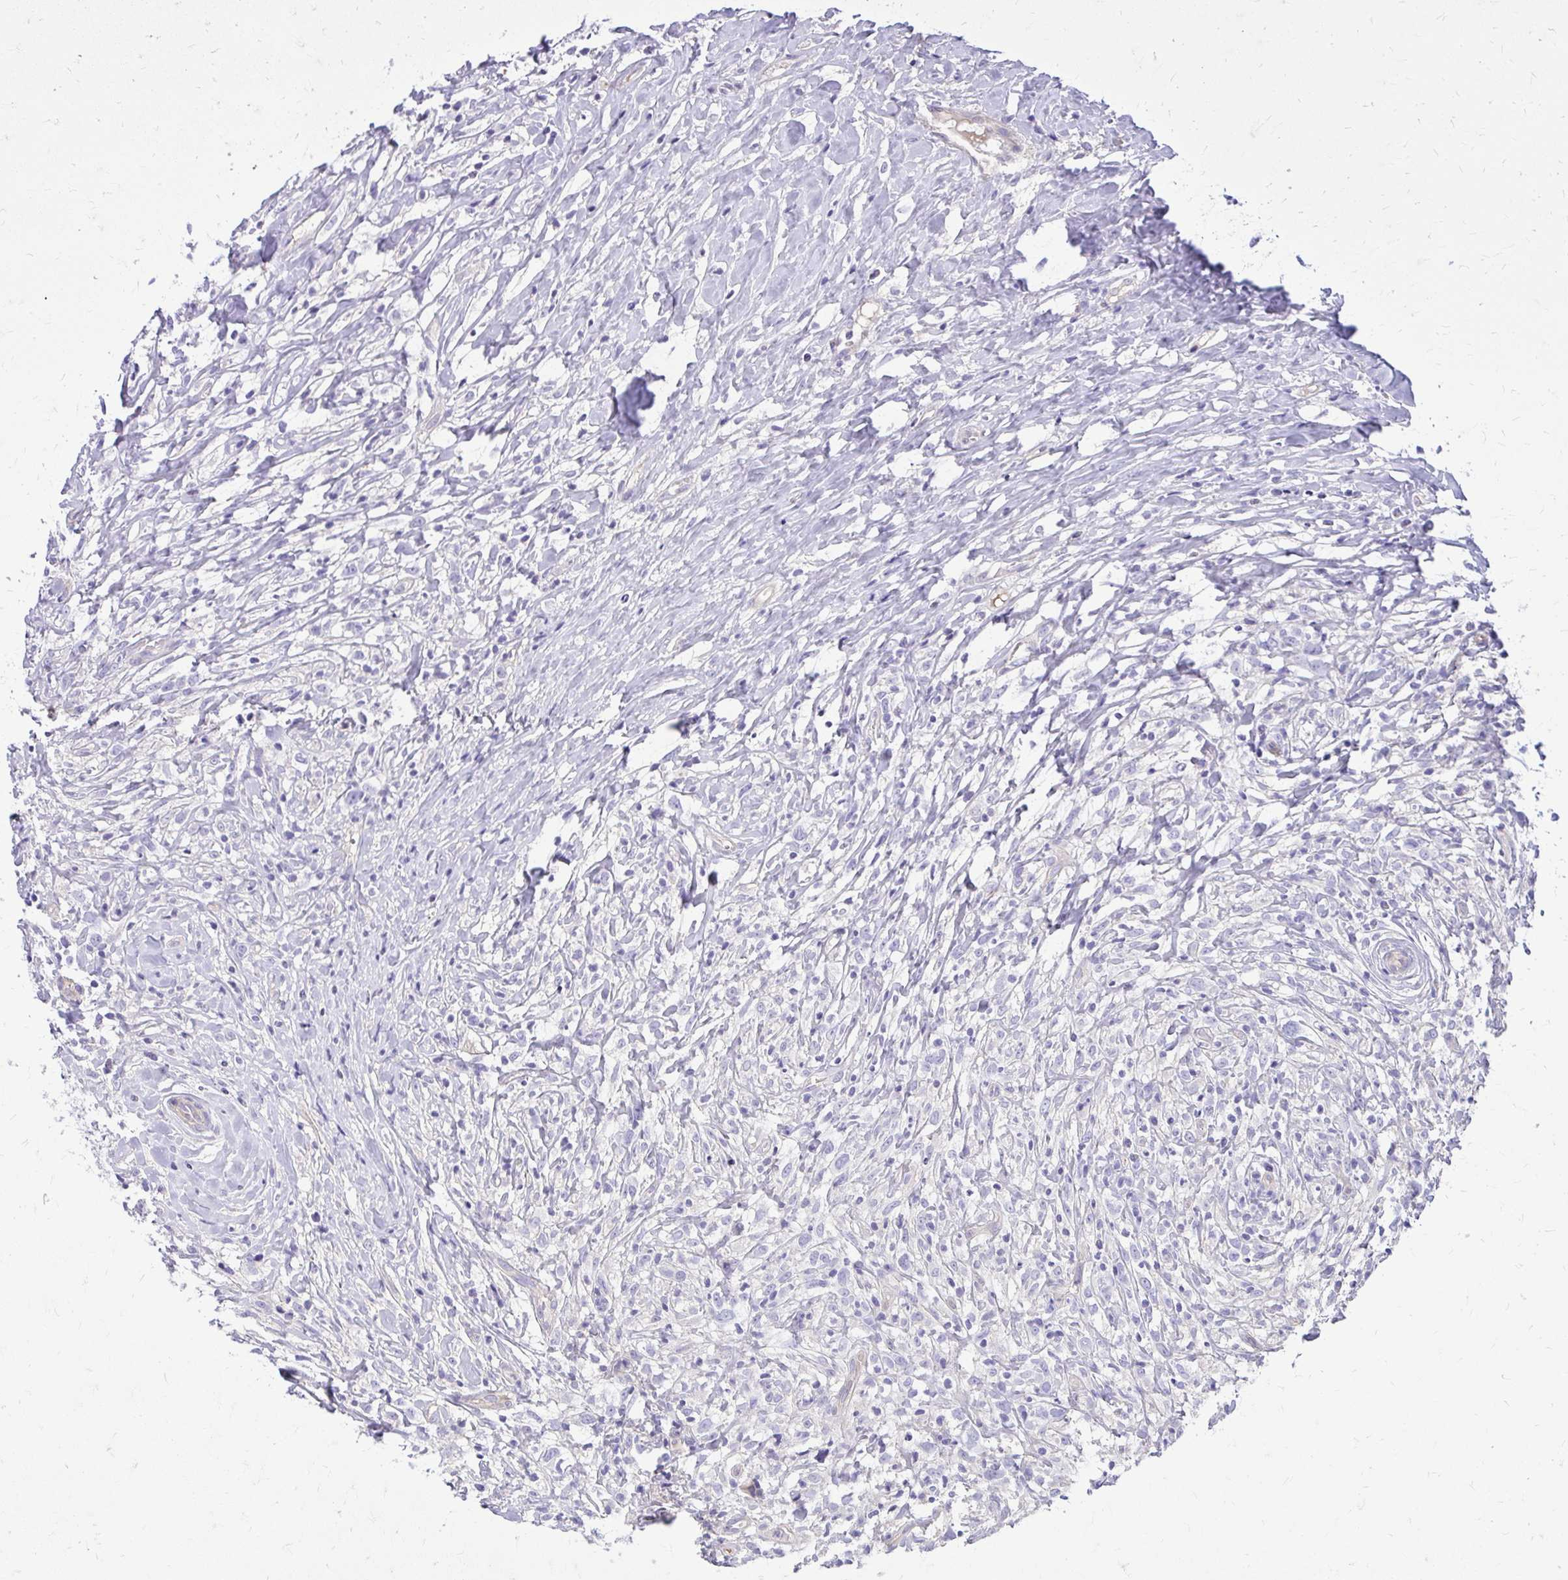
{"staining": {"intensity": "negative", "quantity": "none", "location": "none"}, "tissue": "lymphoma", "cell_type": "Tumor cells", "image_type": "cancer", "snomed": [{"axis": "morphology", "description": "Hodgkin's disease, NOS"}, {"axis": "topography", "description": "No Tissue"}], "caption": "High magnification brightfield microscopy of lymphoma stained with DAB (3,3'-diaminobenzidine) (brown) and counterstained with hematoxylin (blue): tumor cells show no significant expression.", "gene": "RUNDC3B", "patient": {"sex": "female", "age": 21}}